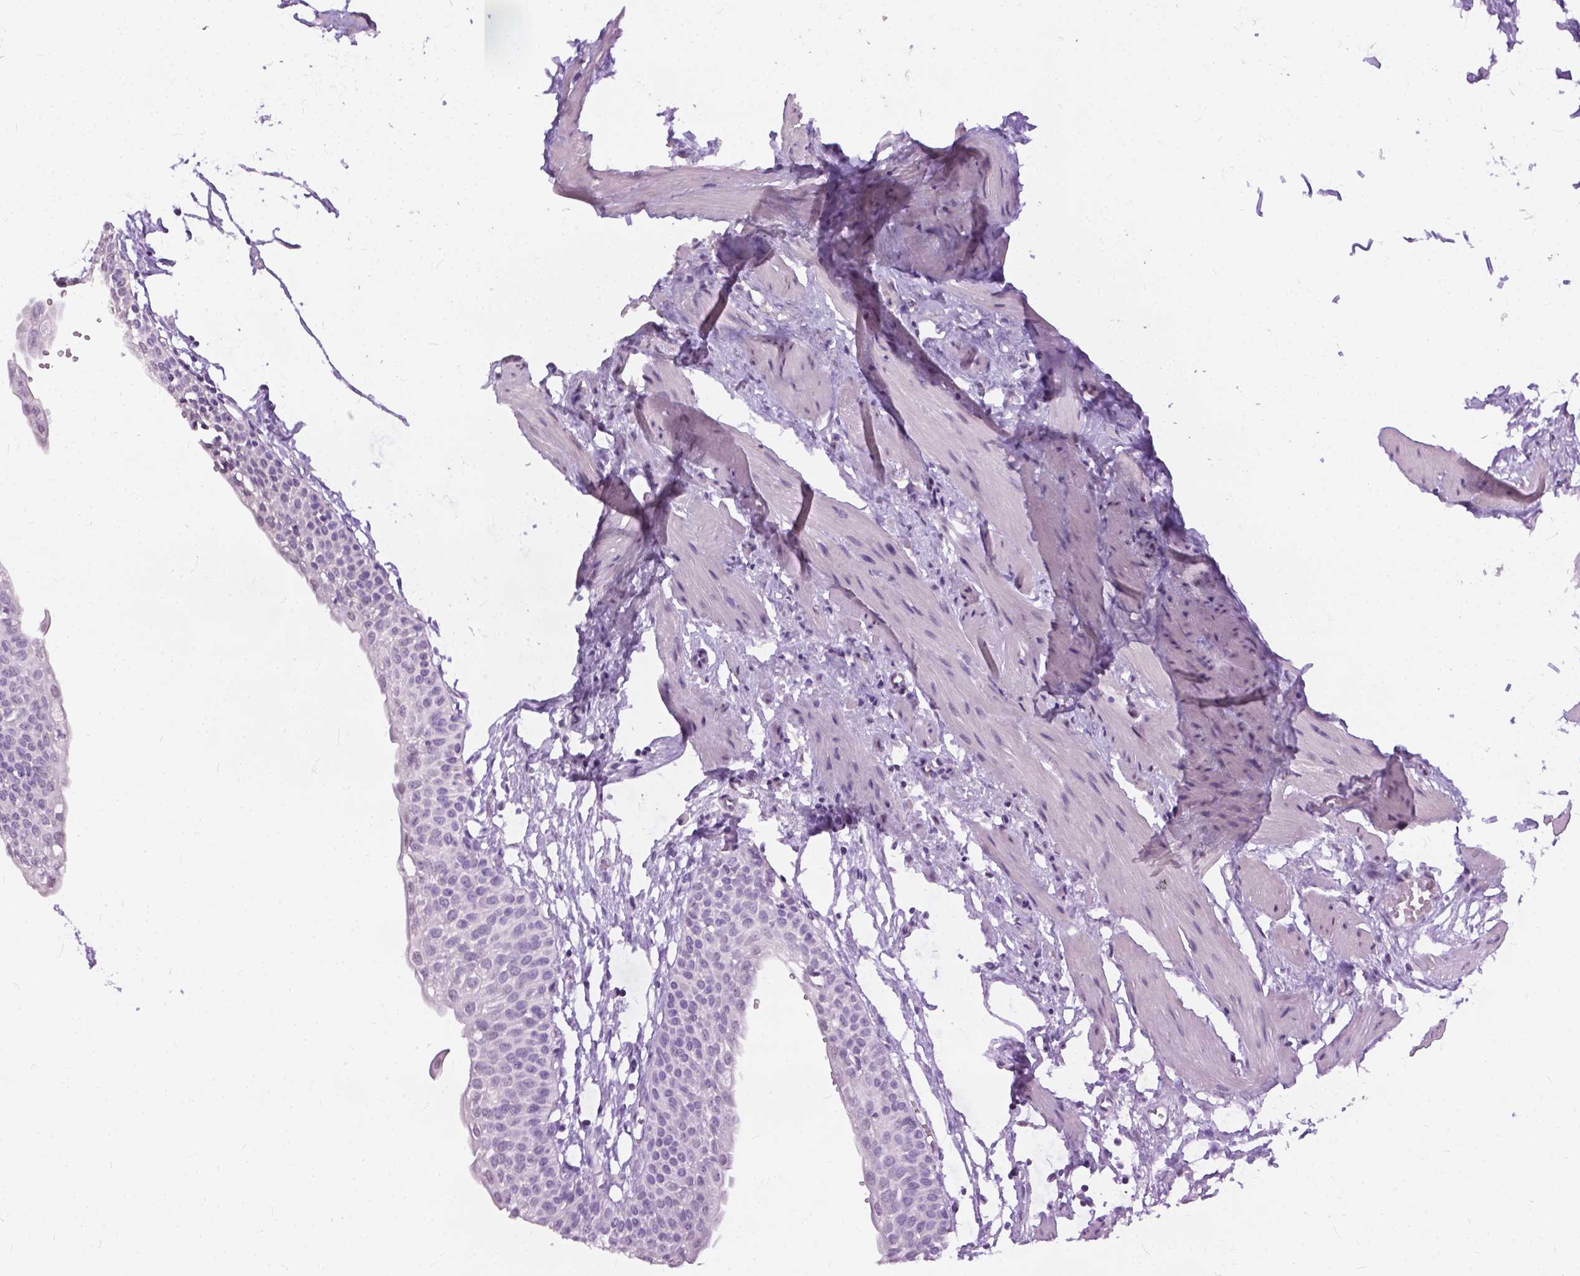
{"staining": {"intensity": "negative", "quantity": "none", "location": "none"}, "tissue": "urinary bladder", "cell_type": "Urothelial cells", "image_type": "normal", "snomed": [{"axis": "morphology", "description": "Normal tissue, NOS"}, {"axis": "topography", "description": "Urinary bladder"}, {"axis": "topography", "description": "Peripheral nerve tissue"}], "caption": "The immunohistochemistry micrograph has no significant expression in urothelial cells of urinary bladder. (DAB (3,3'-diaminobenzidine) immunohistochemistry (IHC) with hematoxylin counter stain).", "gene": "GPR37L1", "patient": {"sex": "male", "age": 55}}